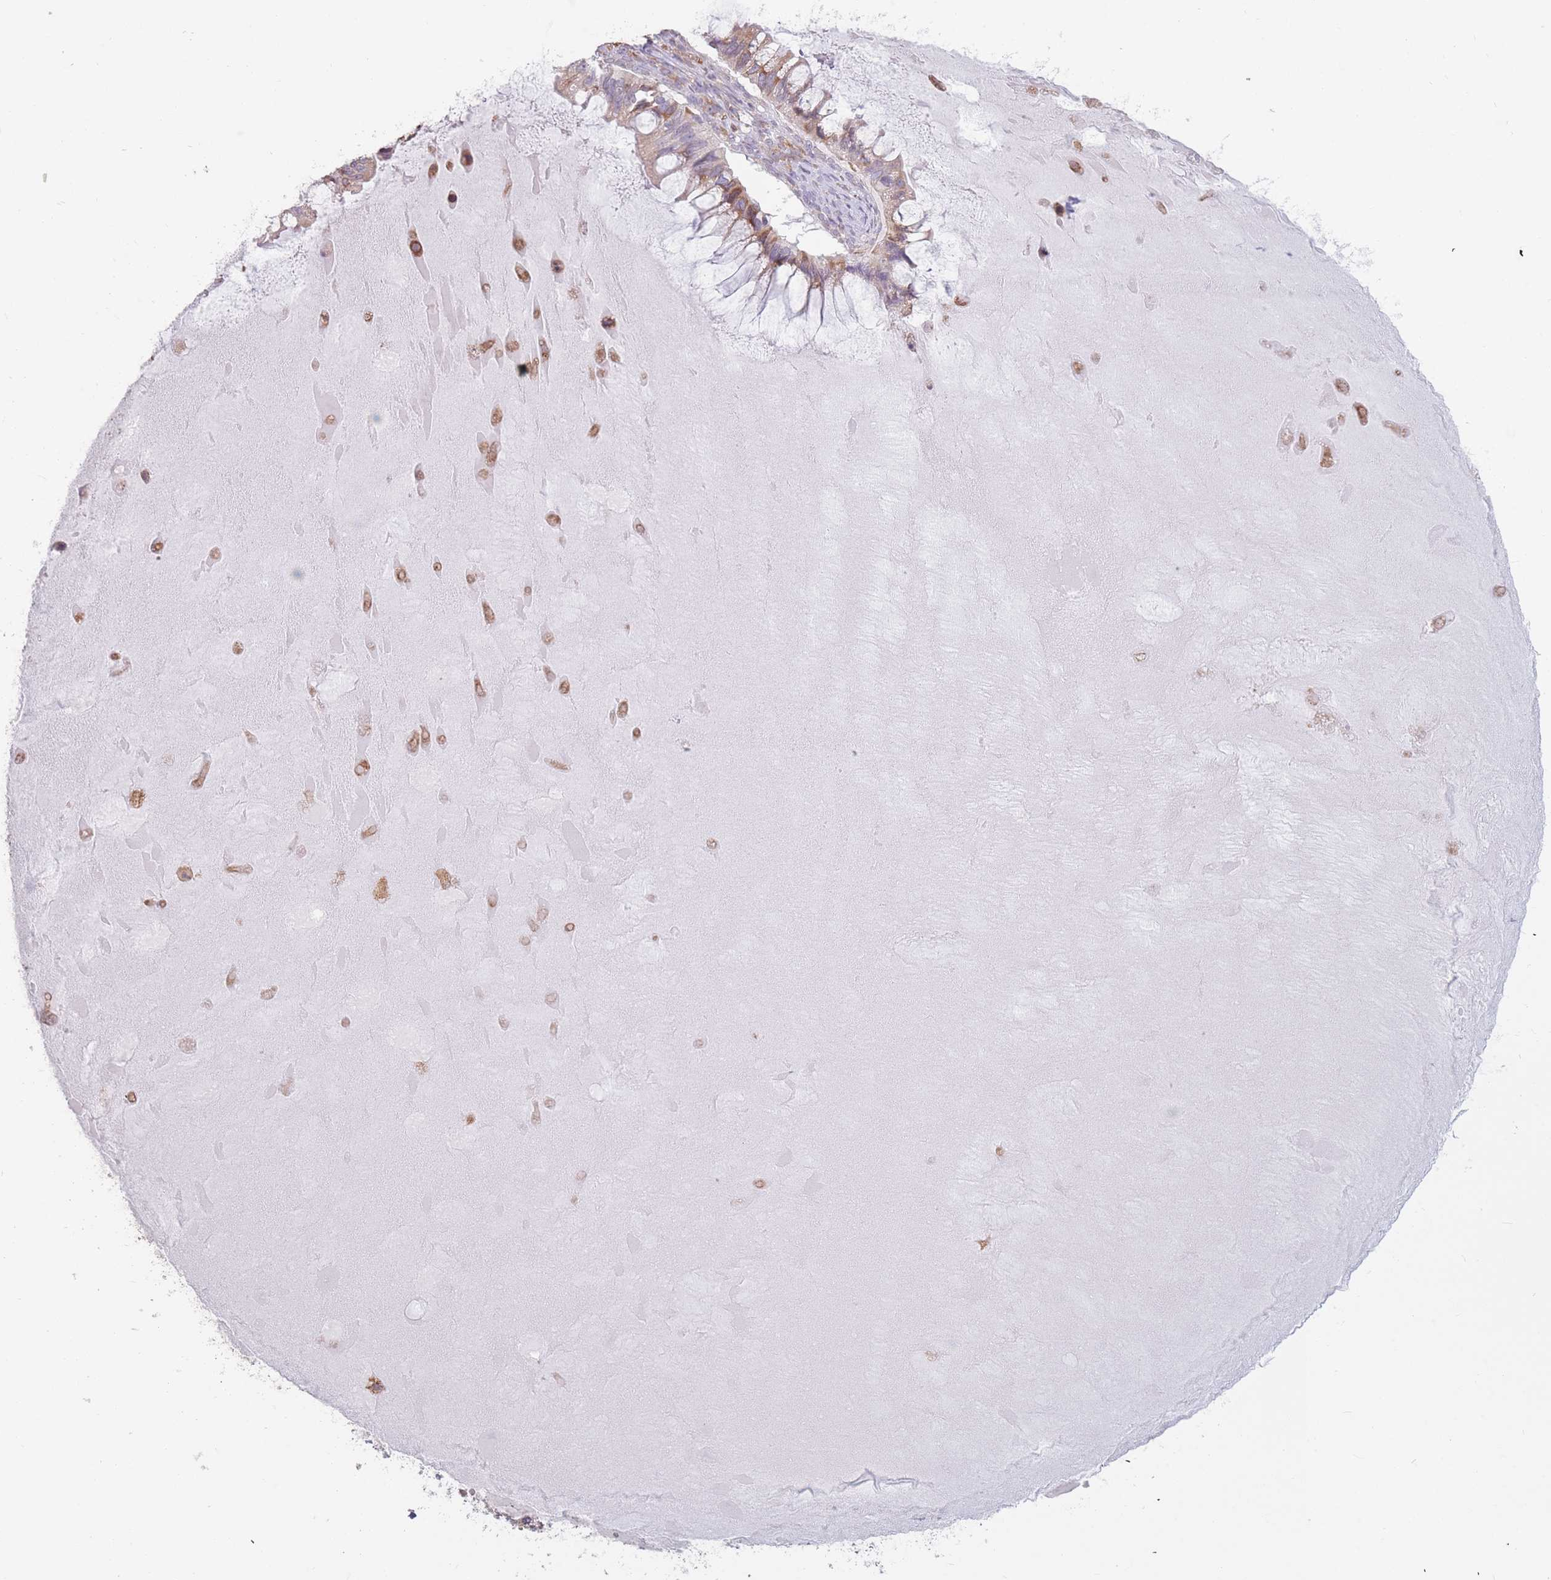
{"staining": {"intensity": "strong", "quantity": "<25%", "location": "cytoplasmic/membranous"}, "tissue": "ovarian cancer", "cell_type": "Tumor cells", "image_type": "cancer", "snomed": [{"axis": "morphology", "description": "Cystadenocarcinoma, mucinous, NOS"}, {"axis": "topography", "description": "Ovary"}], "caption": "Immunohistochemical staining of human ovarian cancer shows strong cytoplasmic/membranous protein staining in approximately <25% of tumor cells. The protein of interest is stained brown, and the nuclei are stained in blue (DAB IHC with brightfield microscopy, high magnification).", "gene": "TRAPPC5", "patient": {"sex": "female", "age": 61}}